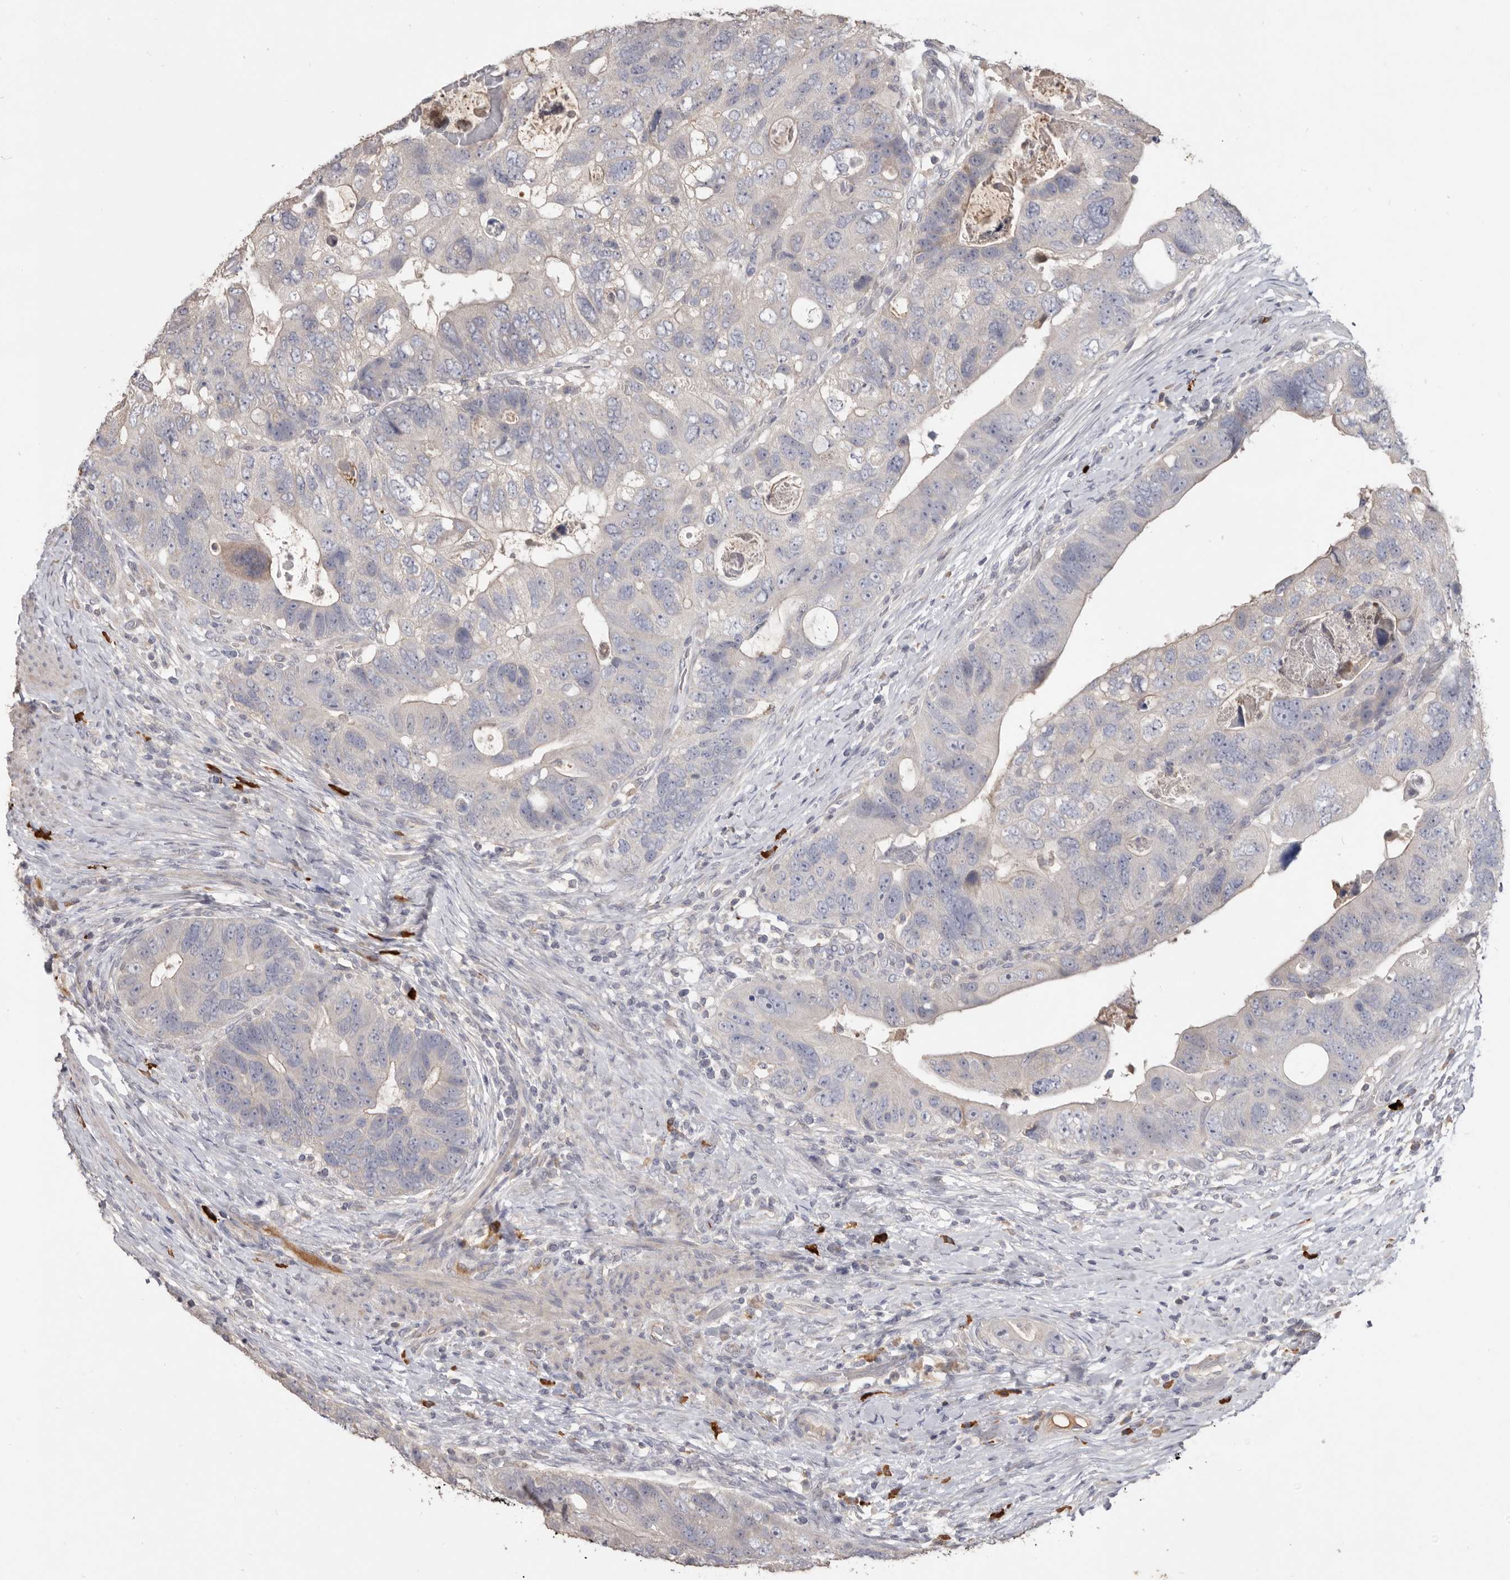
{"staining": {"intensity": "negative", "quantity": "none", "location": "none"}, "tissue": "colorectal cancer", "cell_type": "Tumor cells", "image_type": "cancer", "snomed": [{"axis": "morphology", "description": "Adenocarcinoma, NOS"}, {"axis": "topography", "description": "Rectum"}], "caption": "The immunohistochemistry photomicrograph has no significant staining in tumor cells of colorectal cancer tissue. (Brightfield microscopy of DAB IHC at high magnification).", "gene": "HCAR2", "patient": {"sex": "male", "age": 59}}